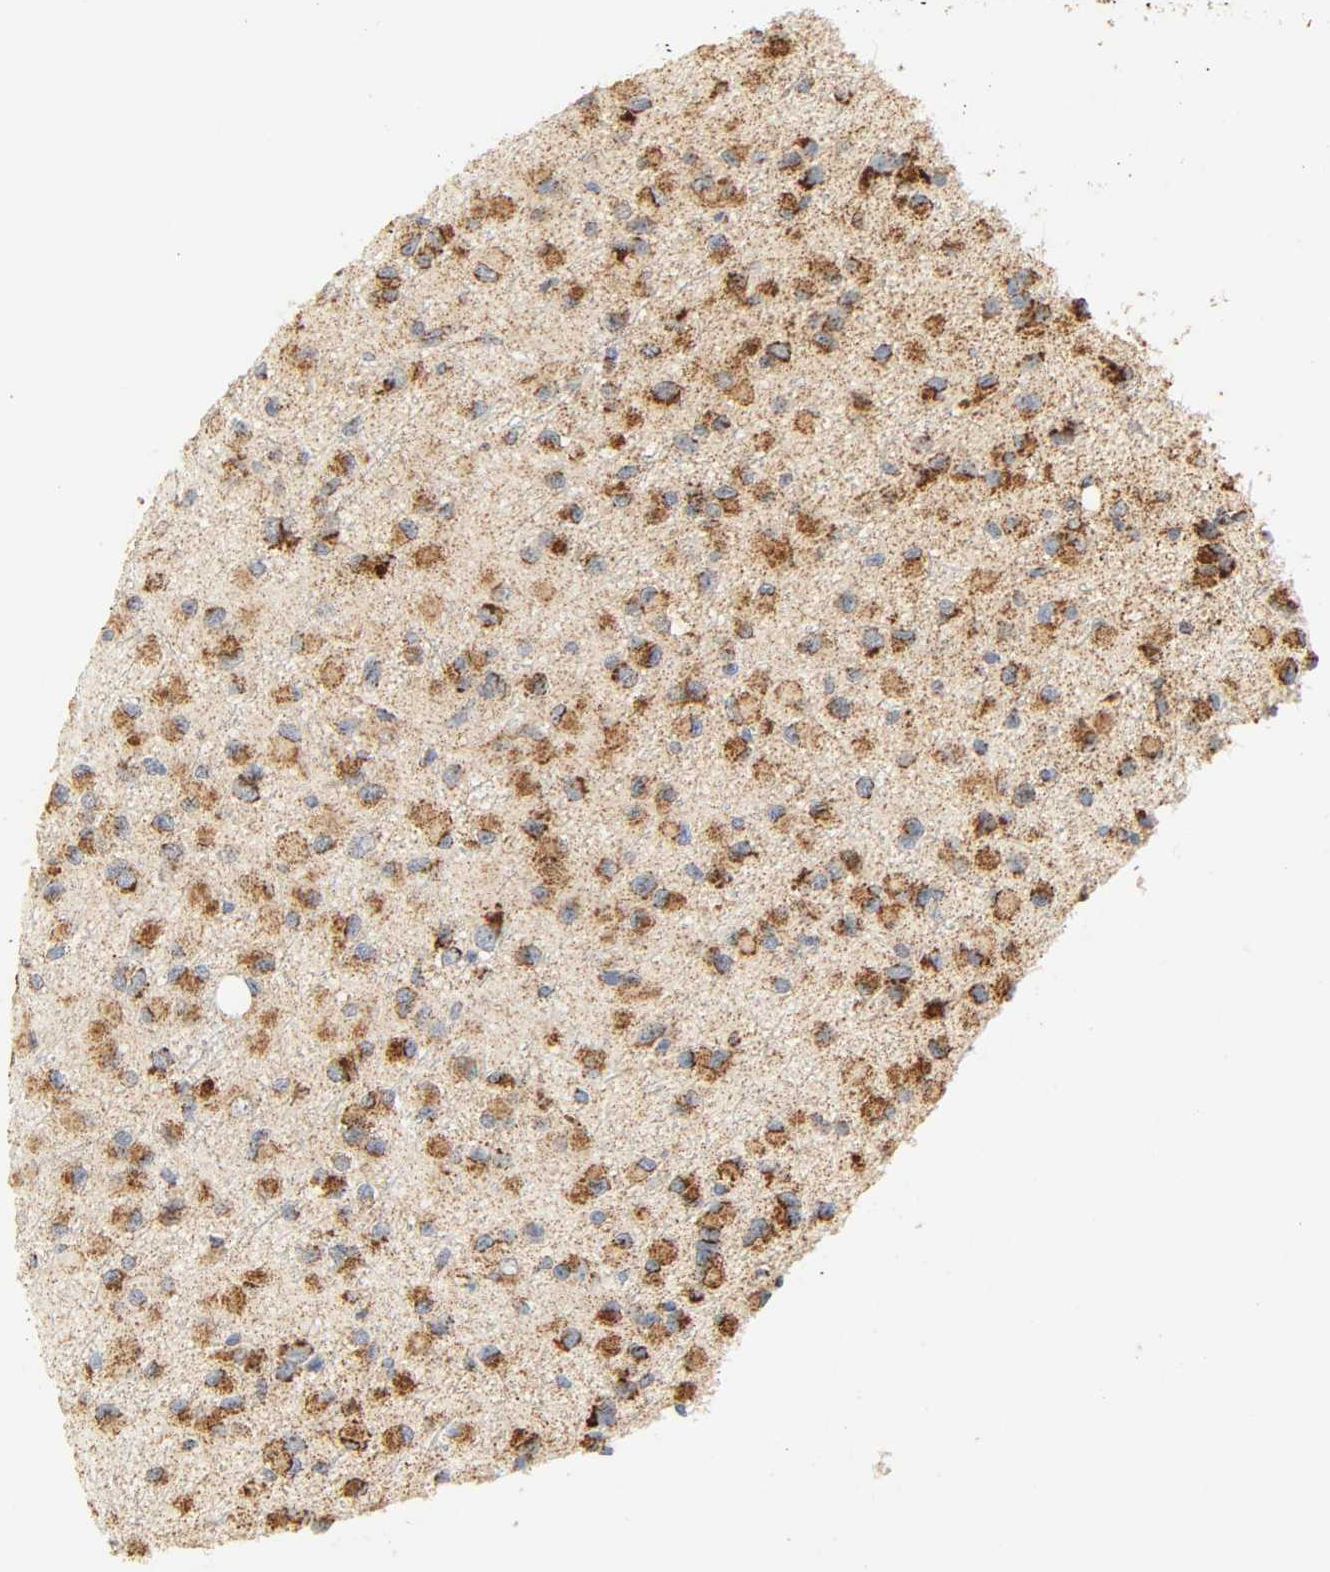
{"staining": {"intensity": "moderate", "quantity": ">75%", "location": "cytoplasmic/membranous"}, "tissue": "glioma", "cell_type": "Tumor cells", "image_type": "cancer", "snomed": [{"axis": "morphology", "description": "Glioma, malignant, Low grade"}, {"axis": "topography", "description": "Brain"}], "caption": "Glioma stained with a protein marker displays moderate staining in tumor cells.", "gene": "ACAT1", "patient": {"sex": "male", "age": 42}}